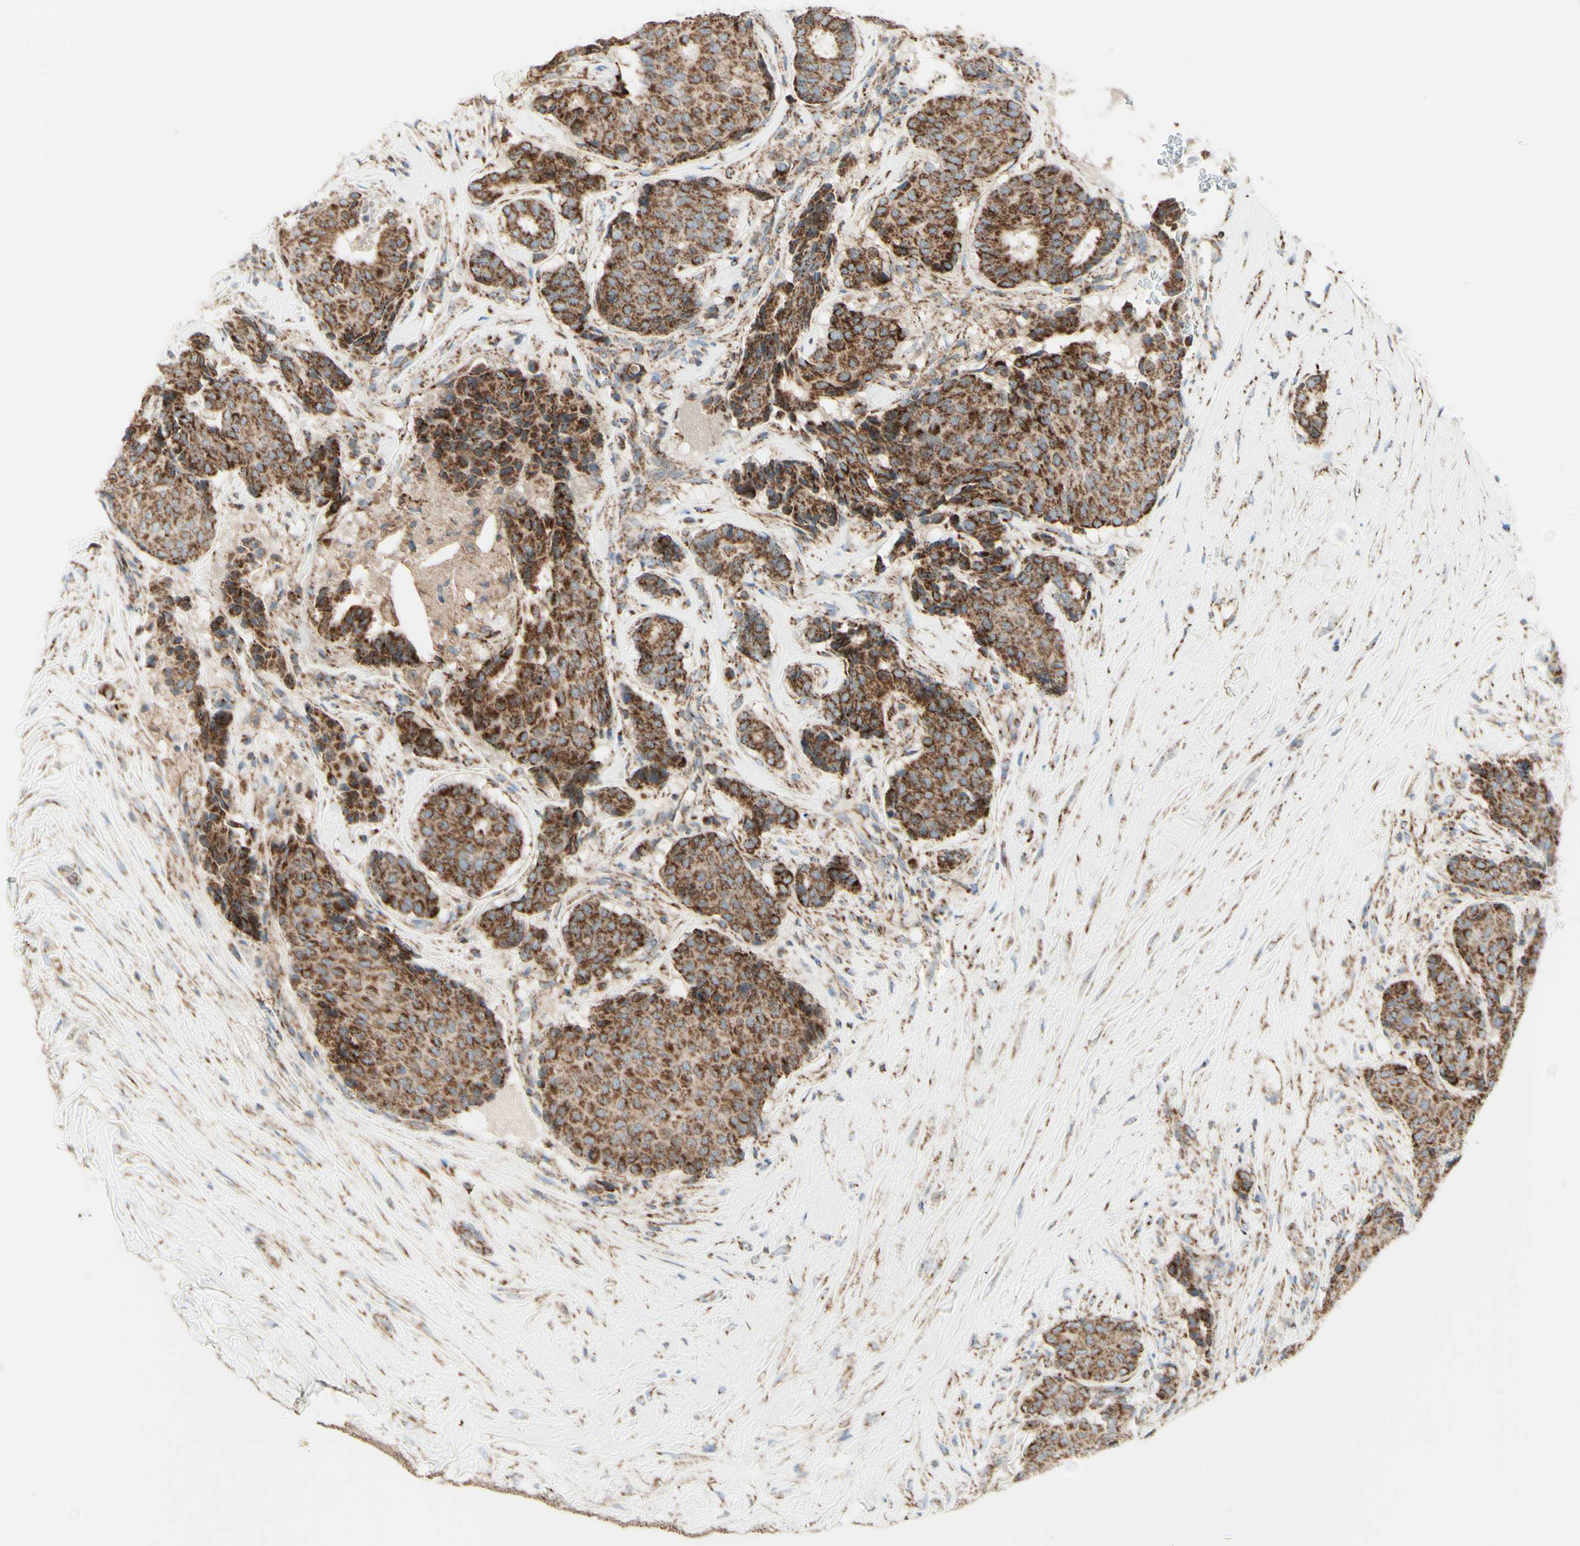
{"staining": {"intensity": "strong", "quantity": ">75%", "location": "cytoplasmic/membranous"}, "tissue": "breast cancer", "cell_type": "Tumor cells", "image_type": "cancer", "snomed": [{"axis": "morphology", "description": "Duct carcinoma"}, {"axis": "topography", "description": "Breast"}], "caption": "Brown immunohistochemical staining in breast infiltrating ductal carcinoma demonstrates strong cytoplasmic/membranous staining in approximately >75% of tumor cells.", "gene": "ARMC10", "patient": {"sex": "female", "age": 75}}